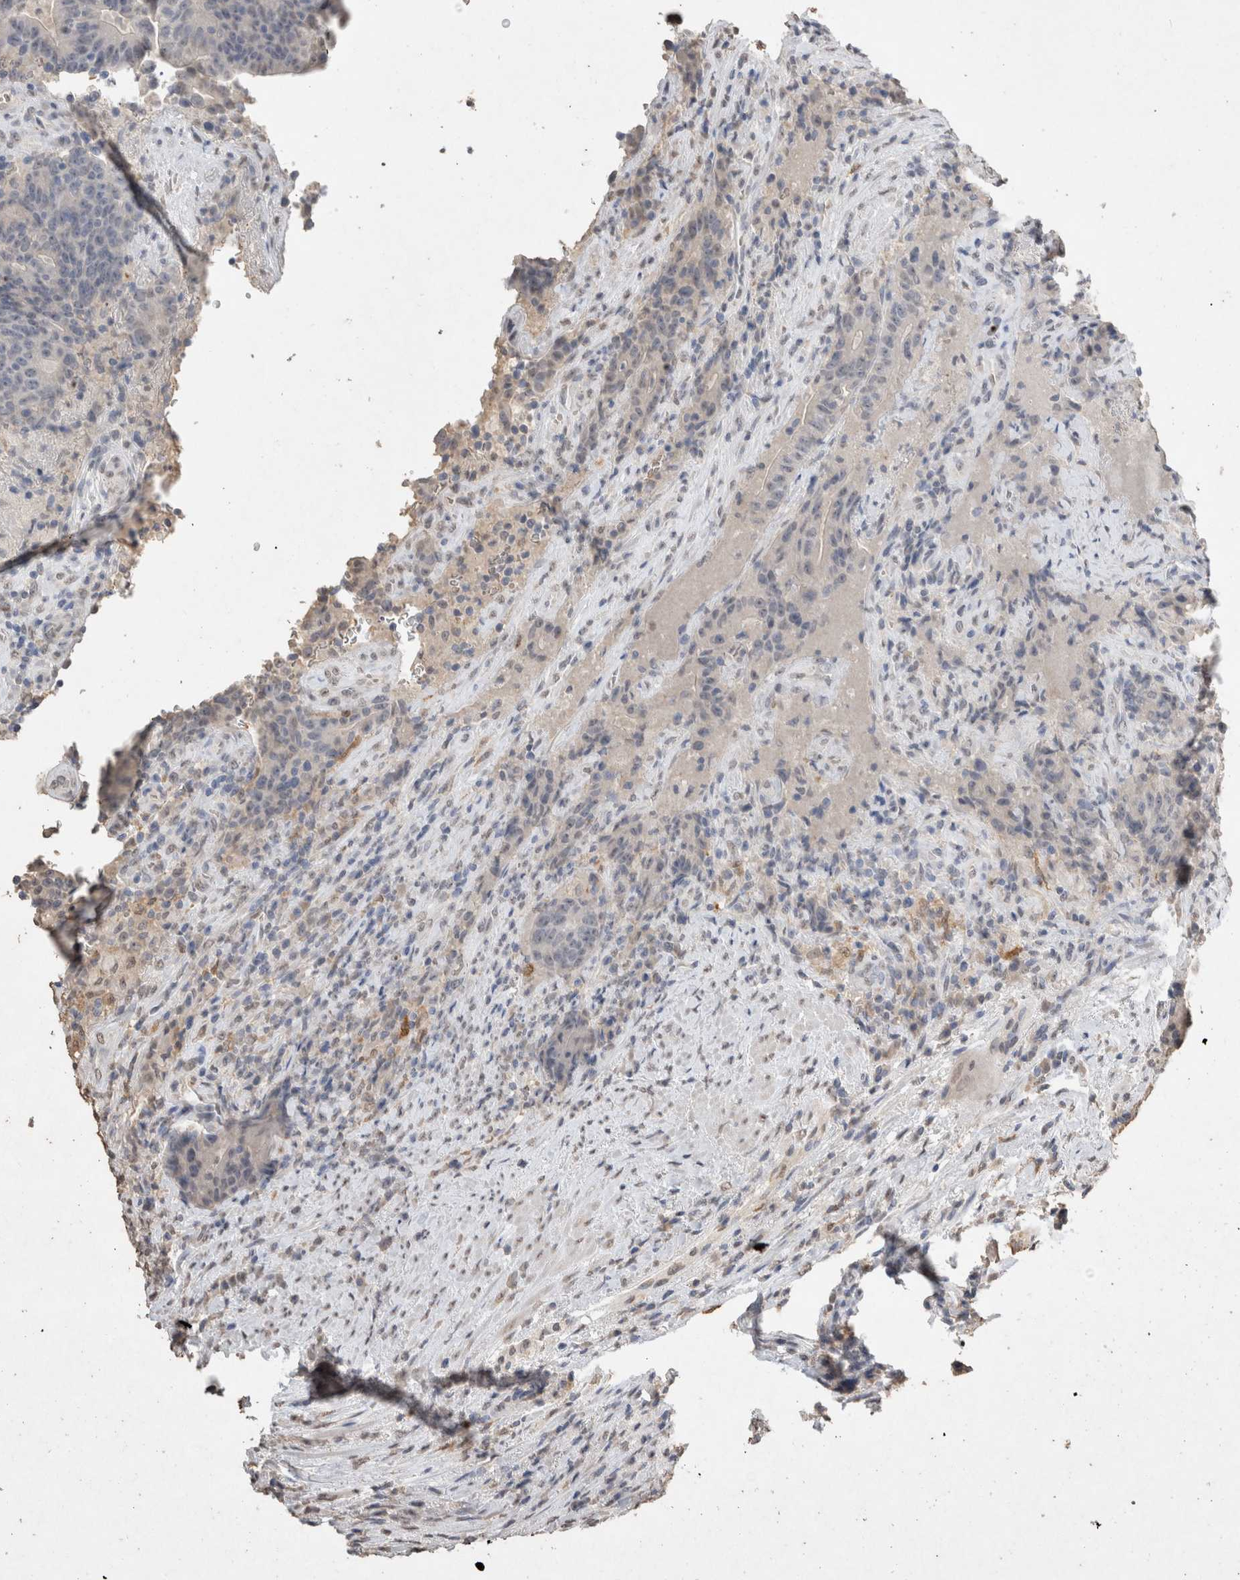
{"staining": {"intensity": "negative", "quantity": "none", "location": "none"}, "tissue": "colorectal cancer", "cell_type": "Tumor cells", "image_type": "cancer", "snomed": [{"axis": "morphology", "description": "Normal tissue, NOS"}, {"axis": "morphology", "description": "Adenocarcinoma, NOS"}, {"axis": "topography", "description": "Colon"}], "caption": "This is an immunohistochemistry image of colorectal cancer. There is no staining in tumor cells.", "gene": "LGALS2", "patient": {"sex": "female", "age": 75}}